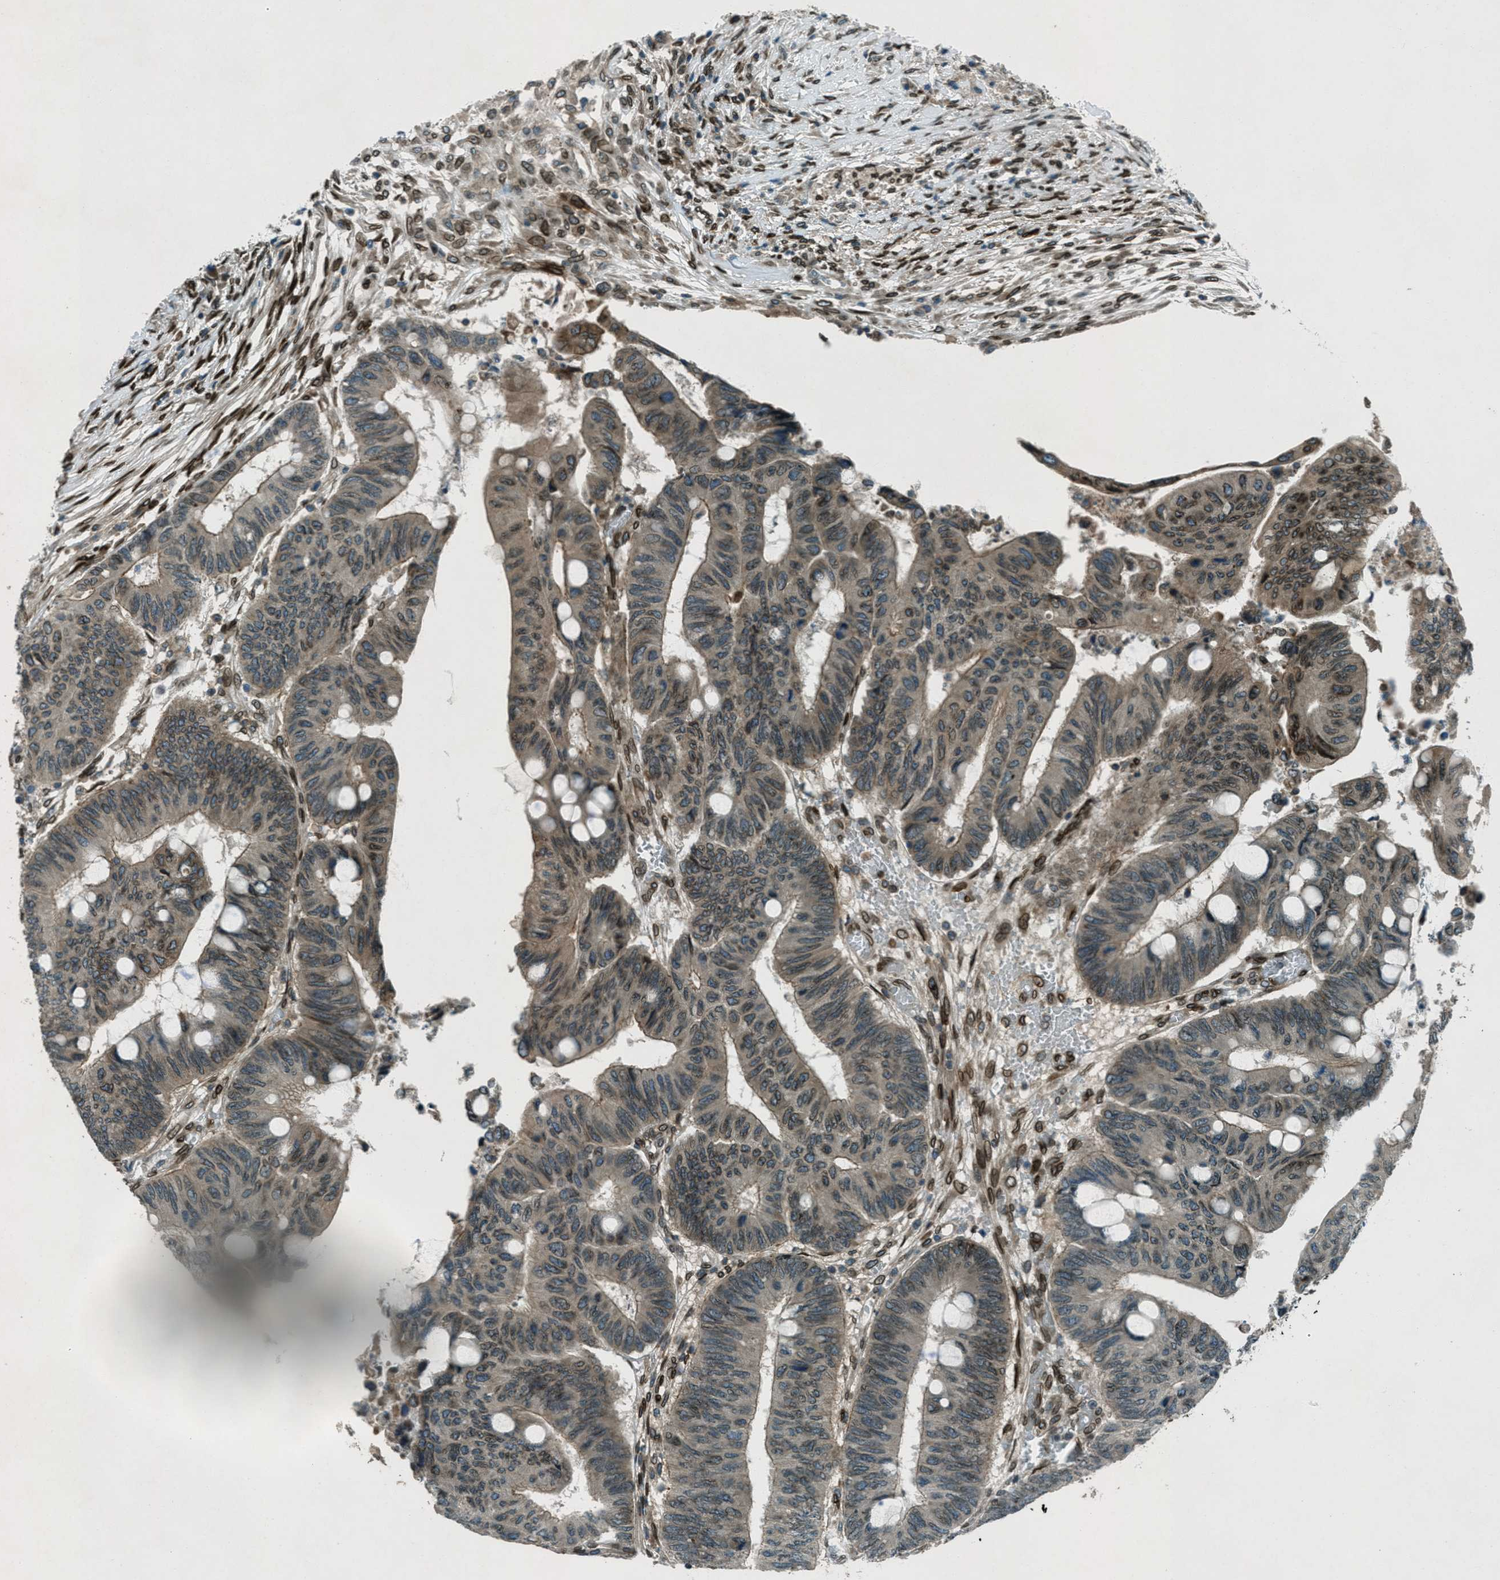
{"staining": {"intensity": "moderate", "quantity": "25%-75%", "location": "cytoplasmic/membranous,nuclear"}, "tissue": "colorectal cancer", "cell_type": "Tumor cells", "image_type": "cancer", "snomed": [{"axis": "morphology", "description": "Normal tissue, NOS"}, {"axis": "morphology", "description": "Adenocarcinoma, NOS"}, {"axis": "topography", "description": "Rectum"}, {"axis": "topography", "description": "Peripheral nerve tissue"}], "caption": "Moderate cytoplasmic/membranous and nuclear expression is appreciated in about 25%-75% of tumor cells in adenocarcinoma (colorectal).", "gene": "LEMD2", "patient": {"sex": "male", "age": 92}}